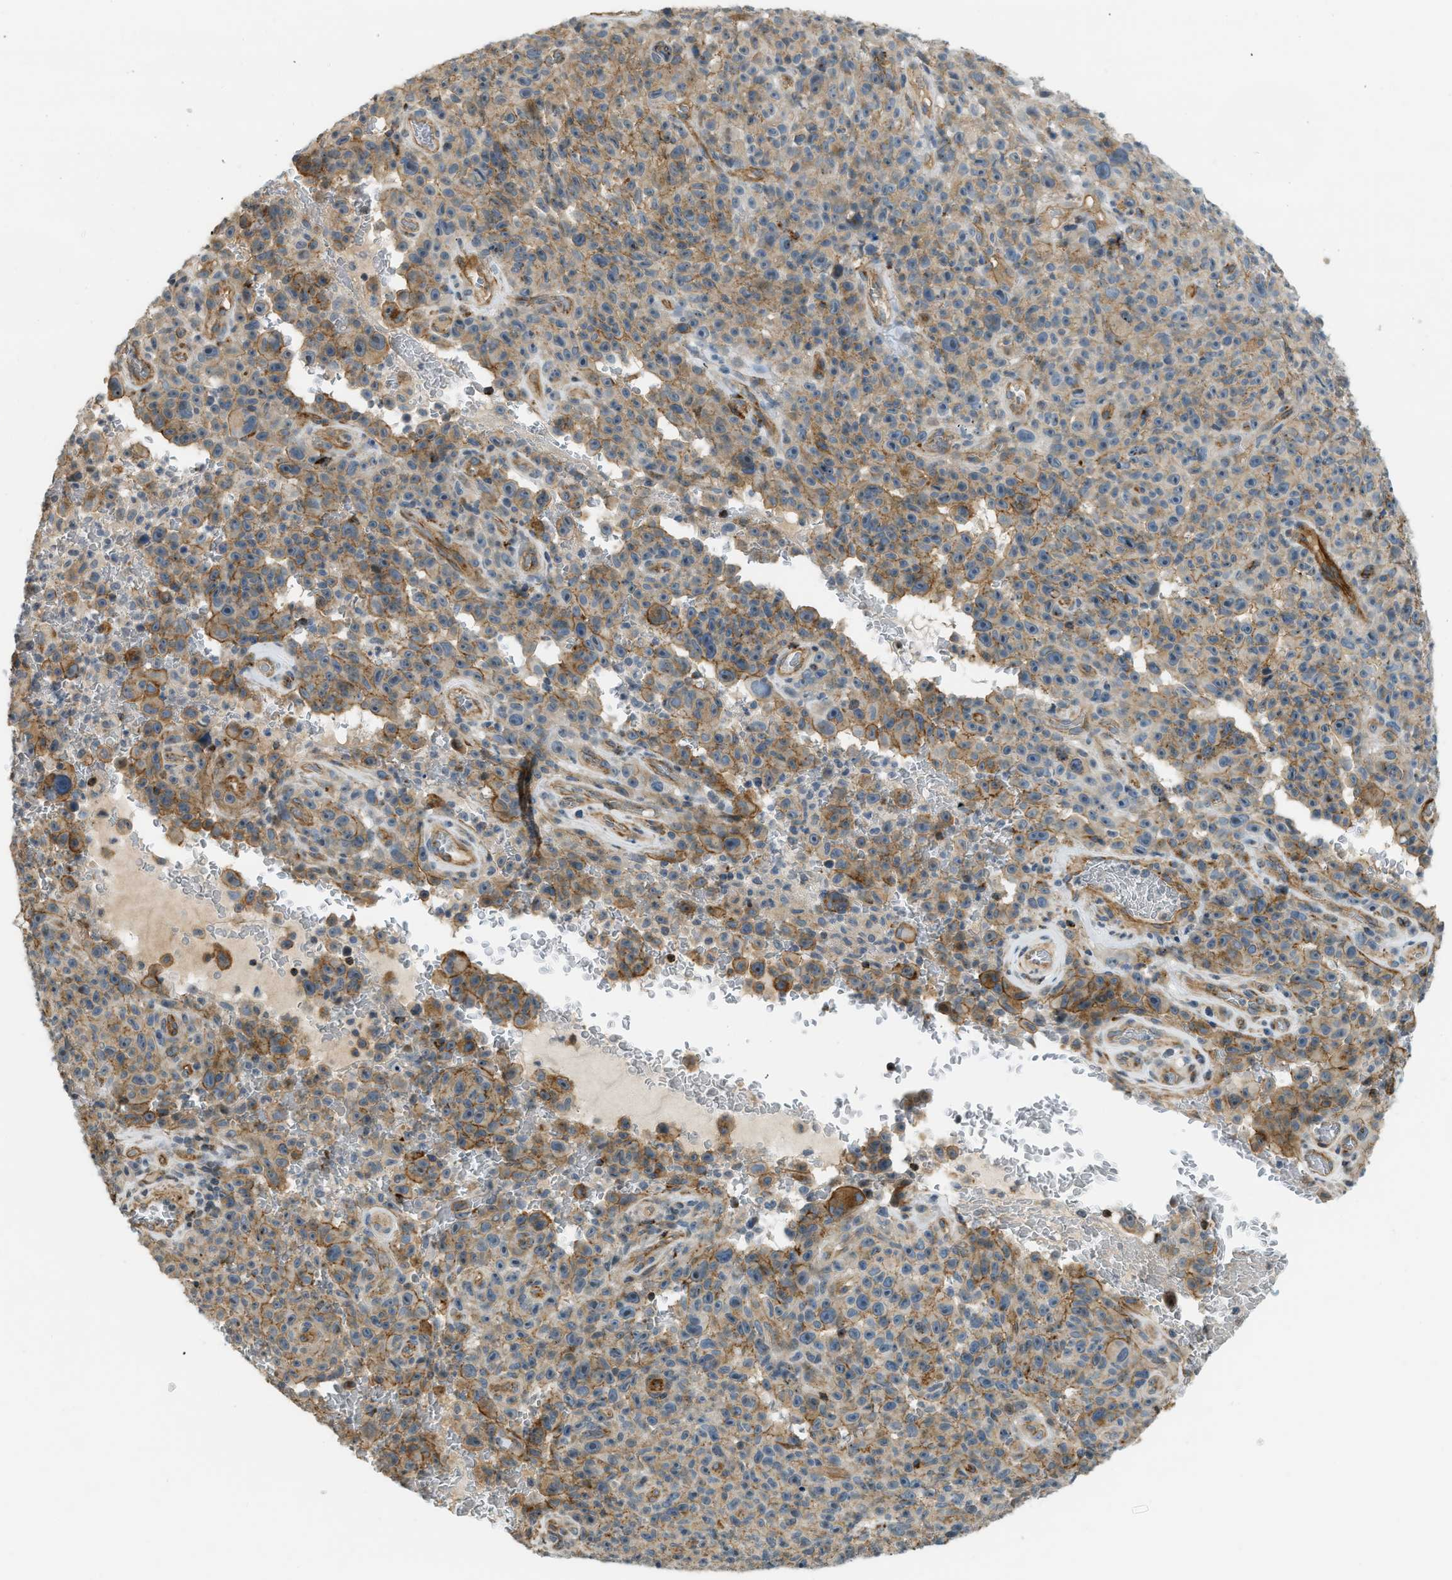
{"staining": {"intensity": "moderate", "quantity": ">75%", "location": "cytoplasmic/membranous"}, "tissue": "melanoma", "cell_type": "Tumor cells", "image_type": "cancer", "snomed": [{"axis": "morphology", "description": "Malignant melanoma, NOS"}, {"axis": "topography", "description": "Skin"}], "caption": "This image reveals immunohistochemistry staining of human malignant melanoma, with medium moderate cytoplasmic/membranous staining in approximately >75% of tumor cells.", "gene": "KIAA1671", "patient": {"sex": "female", "age": 82}}